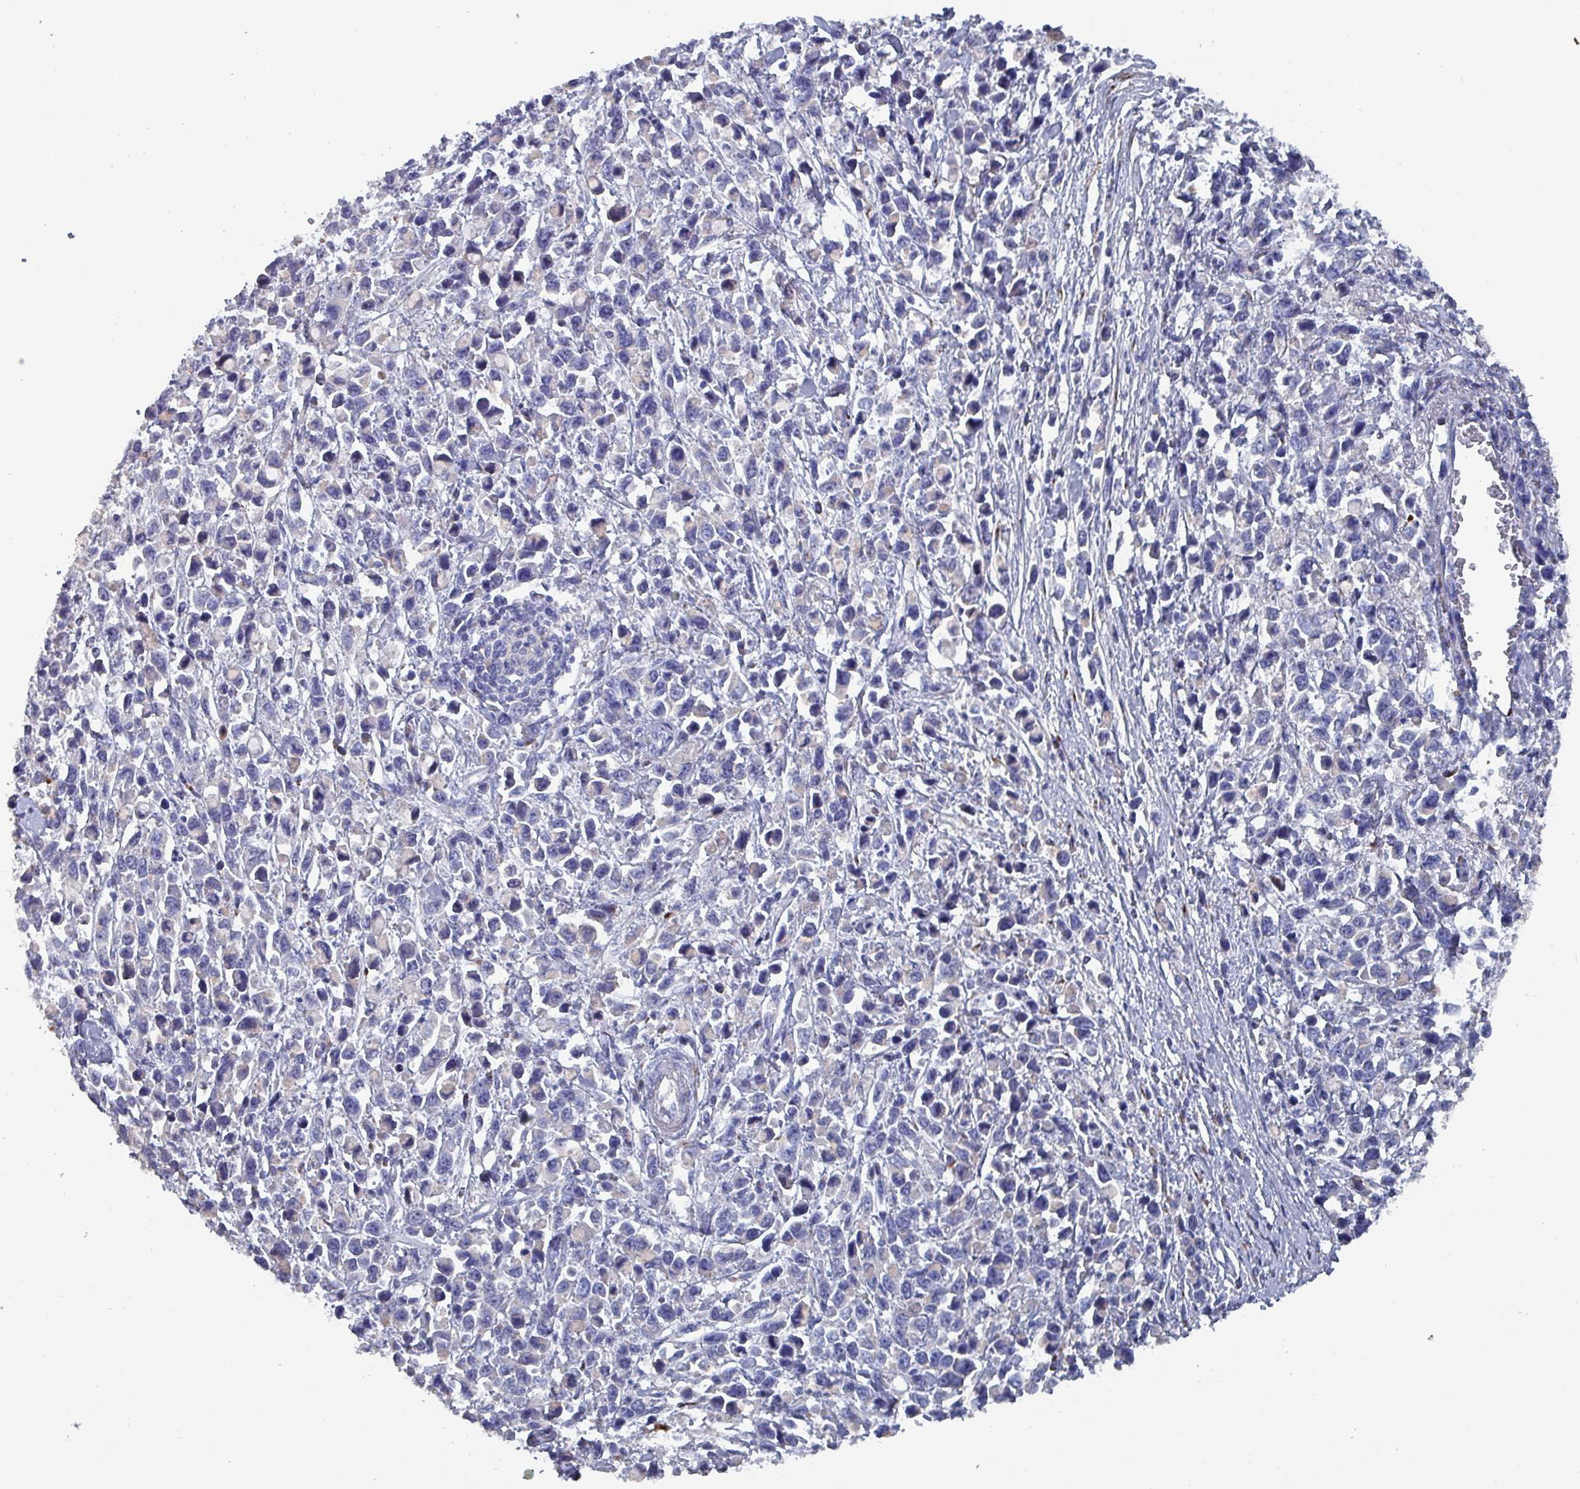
{"staining": {"intensity": "negative", "quantity": "none", "location": "none"}, "tissue": "stomach cancer", "cell_type": "Tumor cells", "image_type": "cancer", "snomed": [{"axis": "morphology", "description": "Adenocarcinoma, NOS"}, {"axis": "topography", "description": "Stomach"}], "caption": "Adenocarcinoma (stomach) stained for a protein using IHC shows no positivity tumor cells.", "gene": "DRD5", "patient": {"sex": "female", "age": 81}}